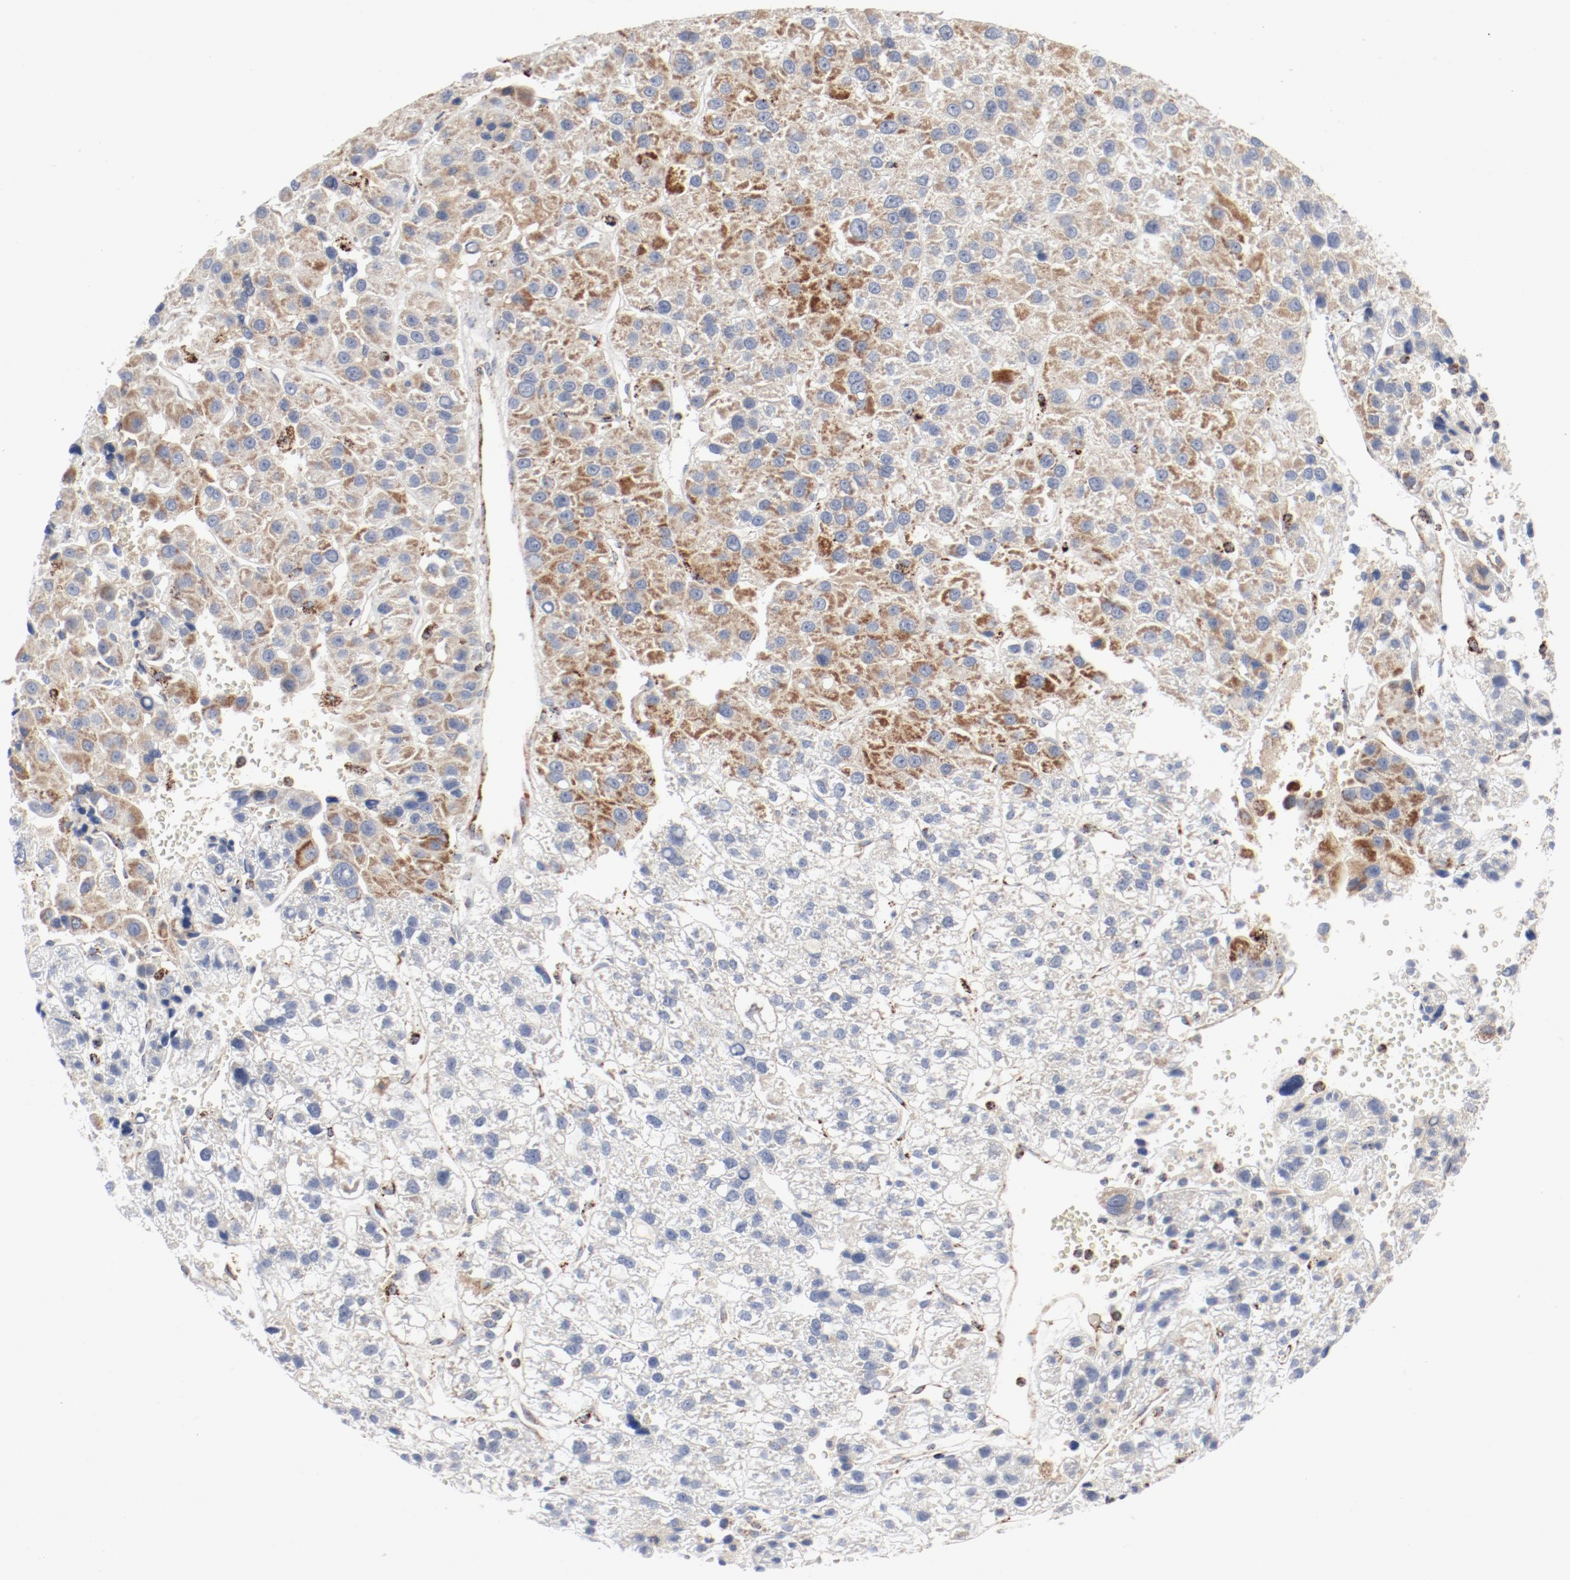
{"staining": {"intensity": "weak", "quantity": "25%-75%", "location": "cytoplasmic/membranous"}, "tissue": "liver cancer", "cell_type": "Tumor cells", "image_type": "cancer", "snomed": [{"axis": "morphology", "description": "Carcinoma, Hepatocellular, NOS"}, {"axis": "topography", "description": "Liver"}], "caption": "Immunohistochemistry micrograph of neoplastic tissue: hepatocellular carcinoma (liver) stained using immunohistochemistry shows low levels of weak protein expression localized specifically in the cytoplasmic/membranous of tumor cells, appearing as a cytoplasmic/membranous brown color.", "gene": "SETD3", "patient": {"sex": "female", "age": 85}}